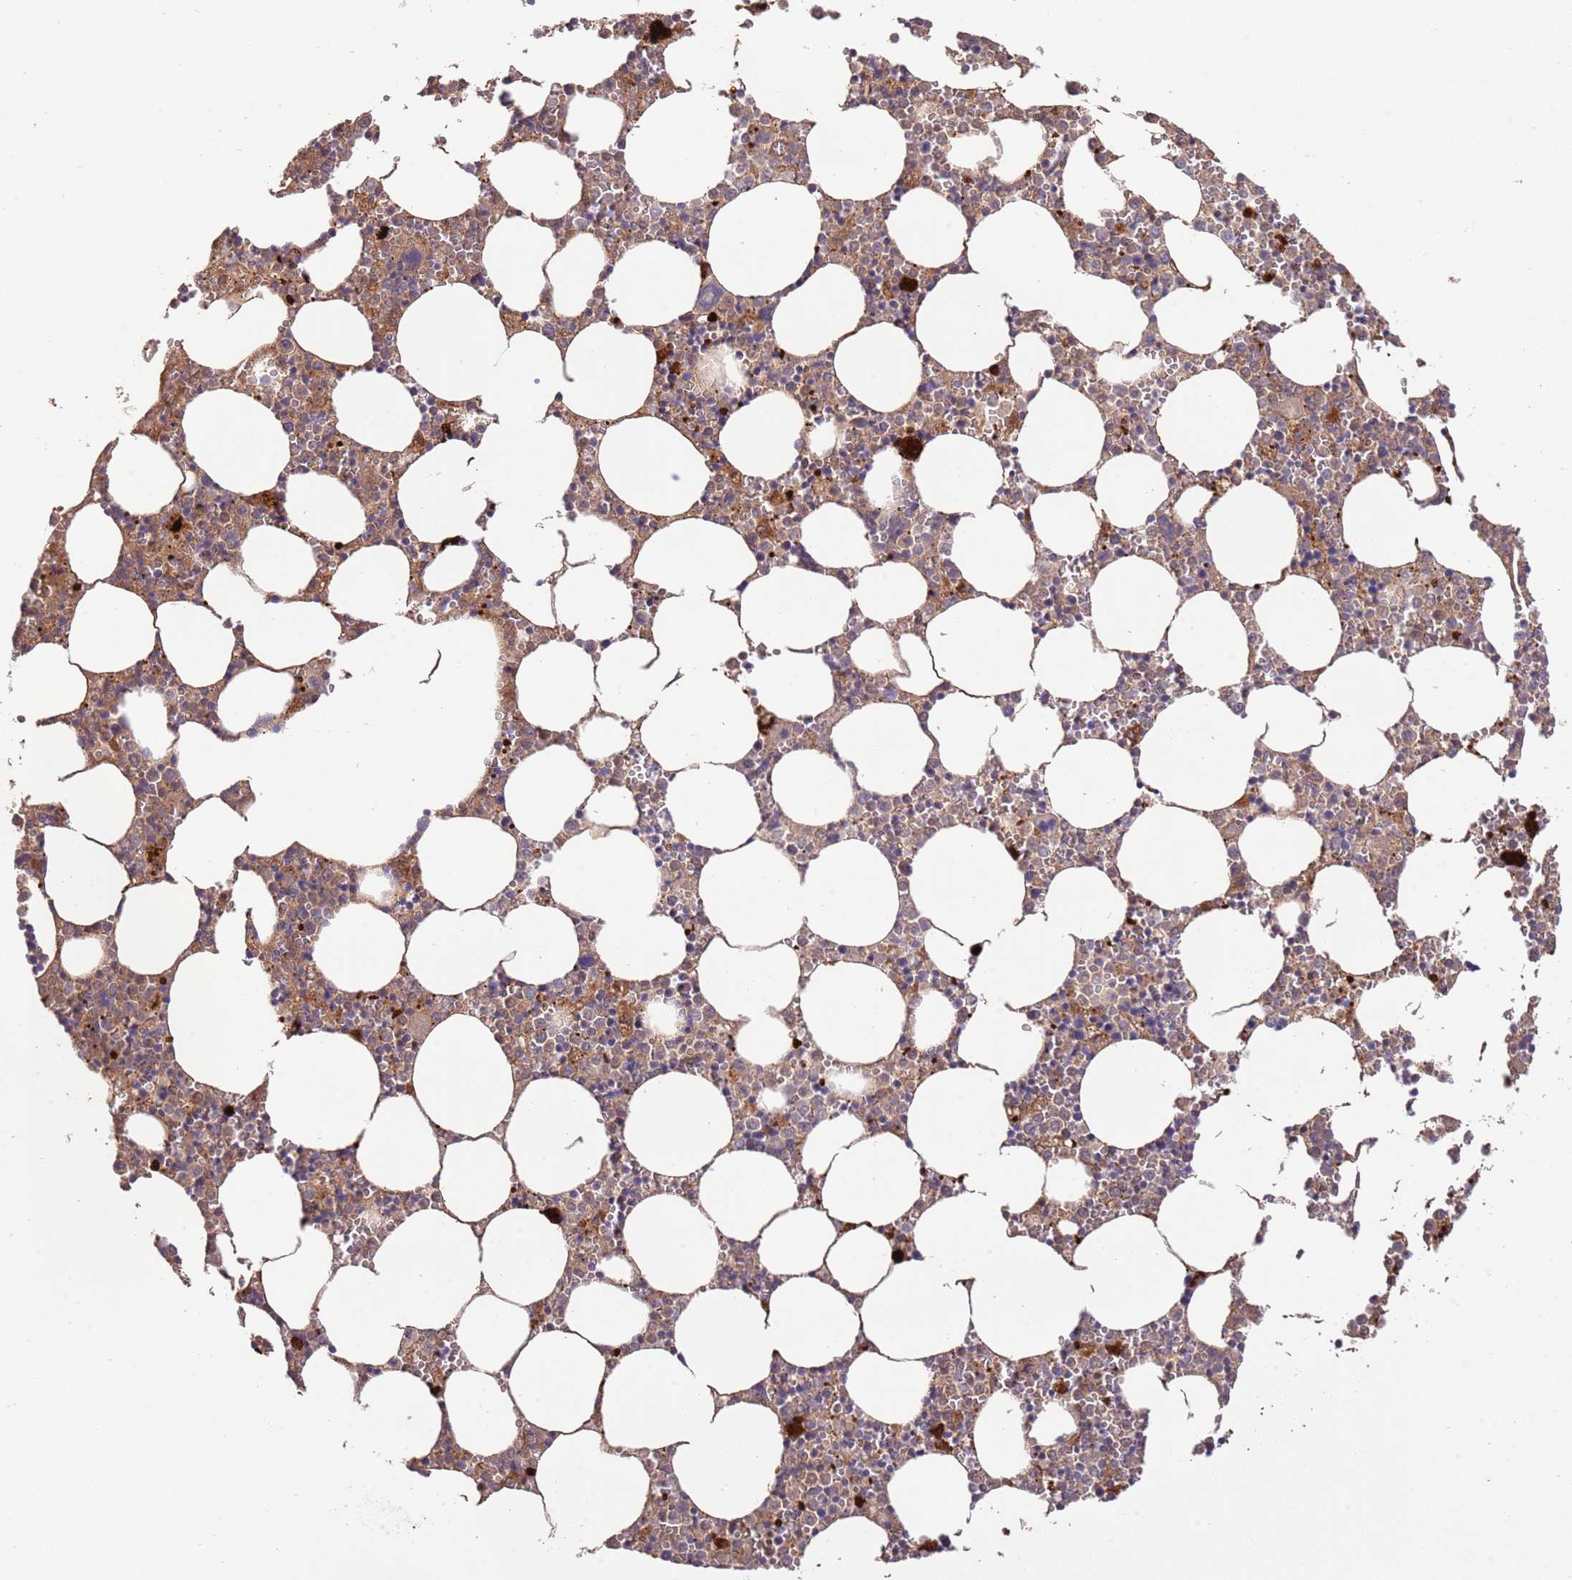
{"staining": {"intensity": "moderate", "quantity": ">75%", "location": "cytoplasmic/membranous"}, "tissue": "bone marrow", "cell_type": "Hematopoietic cells", "image_type": "normal", "snomed": [{"axis": "morphology", "description": "Normal tissue, NOS"}, {"axis": "topography", "description": "Bone marrow"}], "caption": "Hematopoietic cells demonstrate medium levels of moderate cytoplasmic/membranous staining in approximately >75% of cells in unremarkable bone marrow. The protein of interest is shown in brown color, while the nuclei are stained blue.", "gene": "NEK3", "patient": {"sex": "female", "age": 64}}